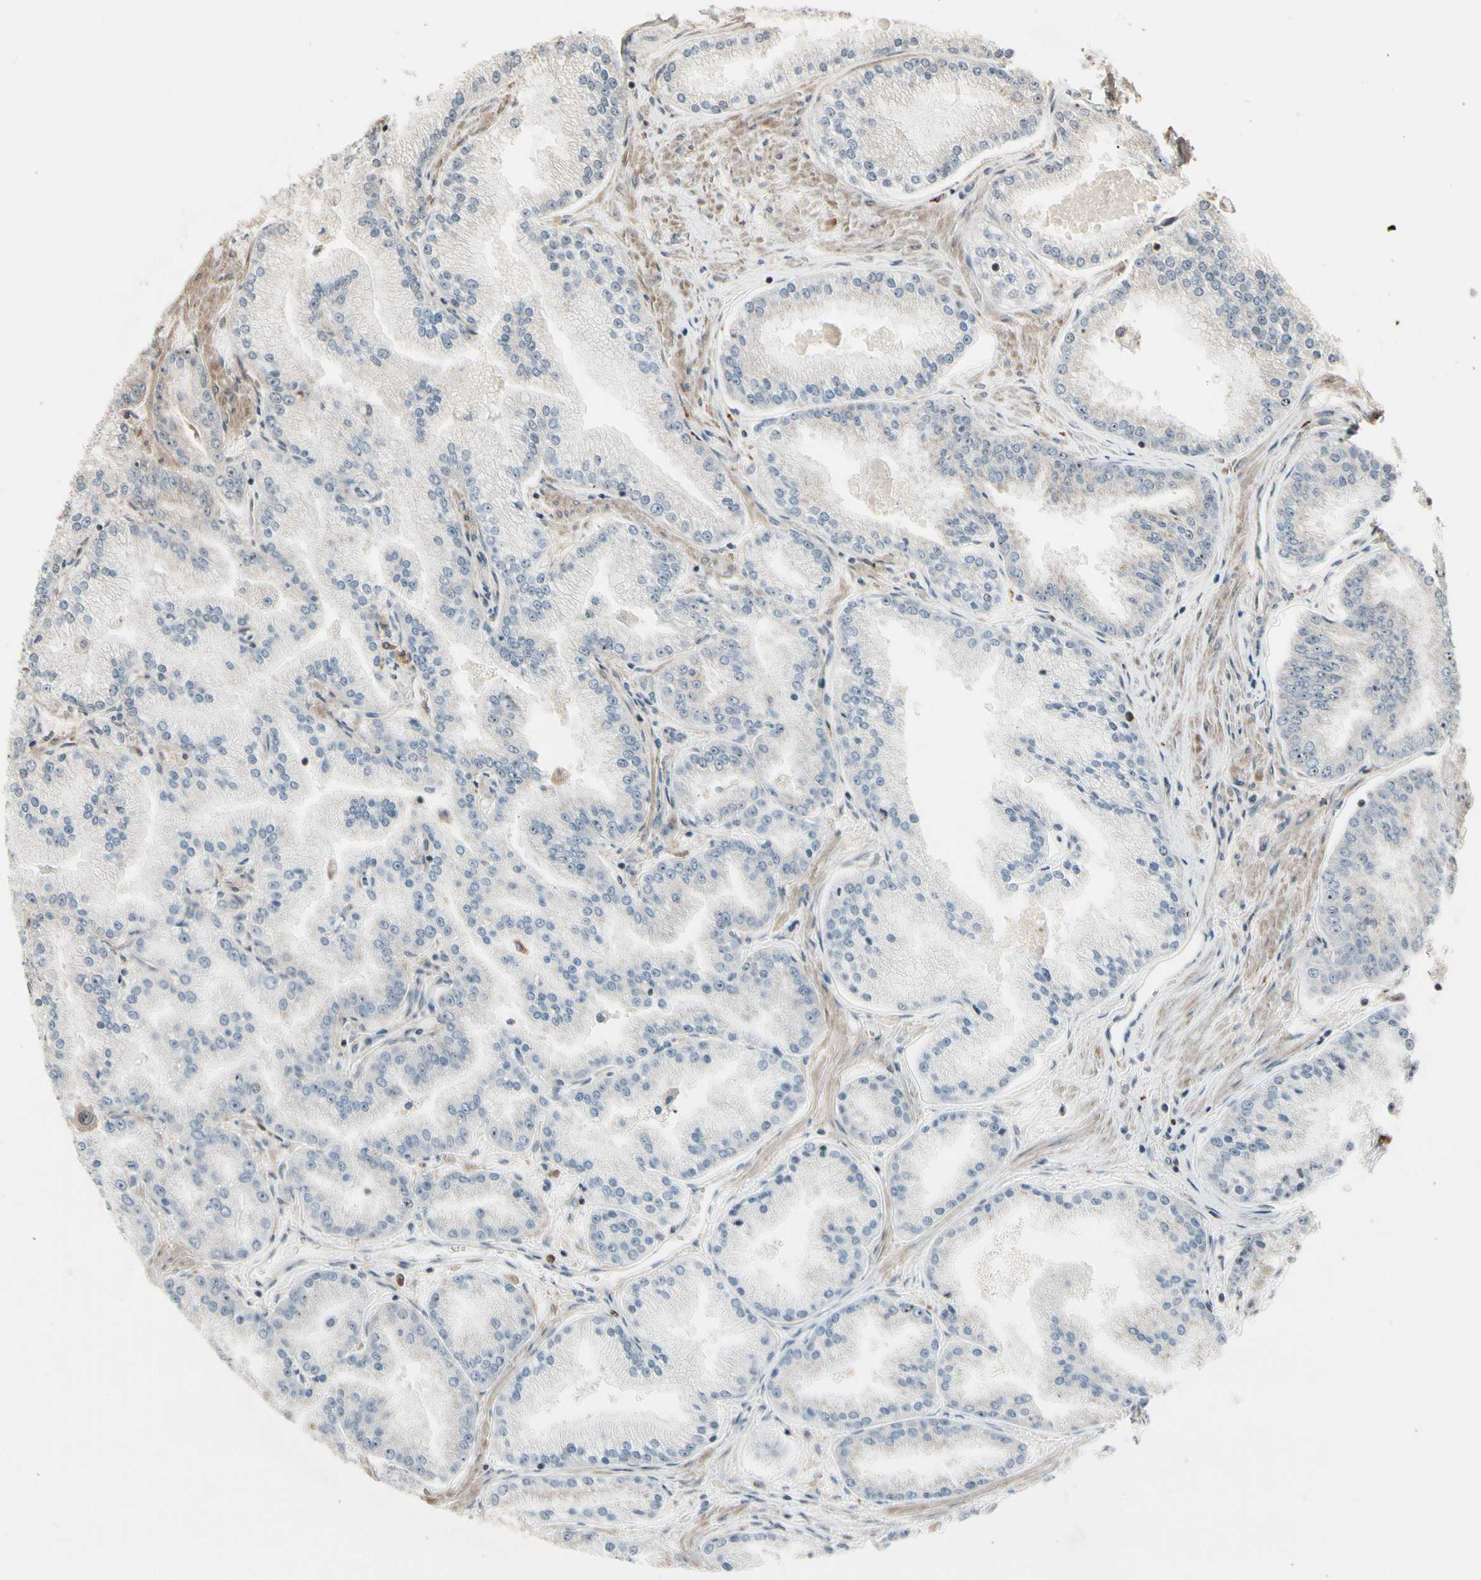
{"staining": {"intensity": "negative", "quantity": "none", "location": "none"}, "tissue": "prostate cancer", "cell_type": "Tumor cells", "image_type": "cancer", "snomed": [{"axis": "morphology", "description": "Adenocarcinoma, High grade"}, {"axis": "topography", "description": "Prostate"}], "caption": "A histopathology image of human high-grade adenocarcinoma (prostate) is negative for staining in tumor cells. (Stains: DAB immunohistochemistry (IHC) with hematoxylin counter stain, Microscopy: brightfield microscopy at high magnification).", "gene": "CSF1R", "patient": {"sex": "male", "age": 61}}